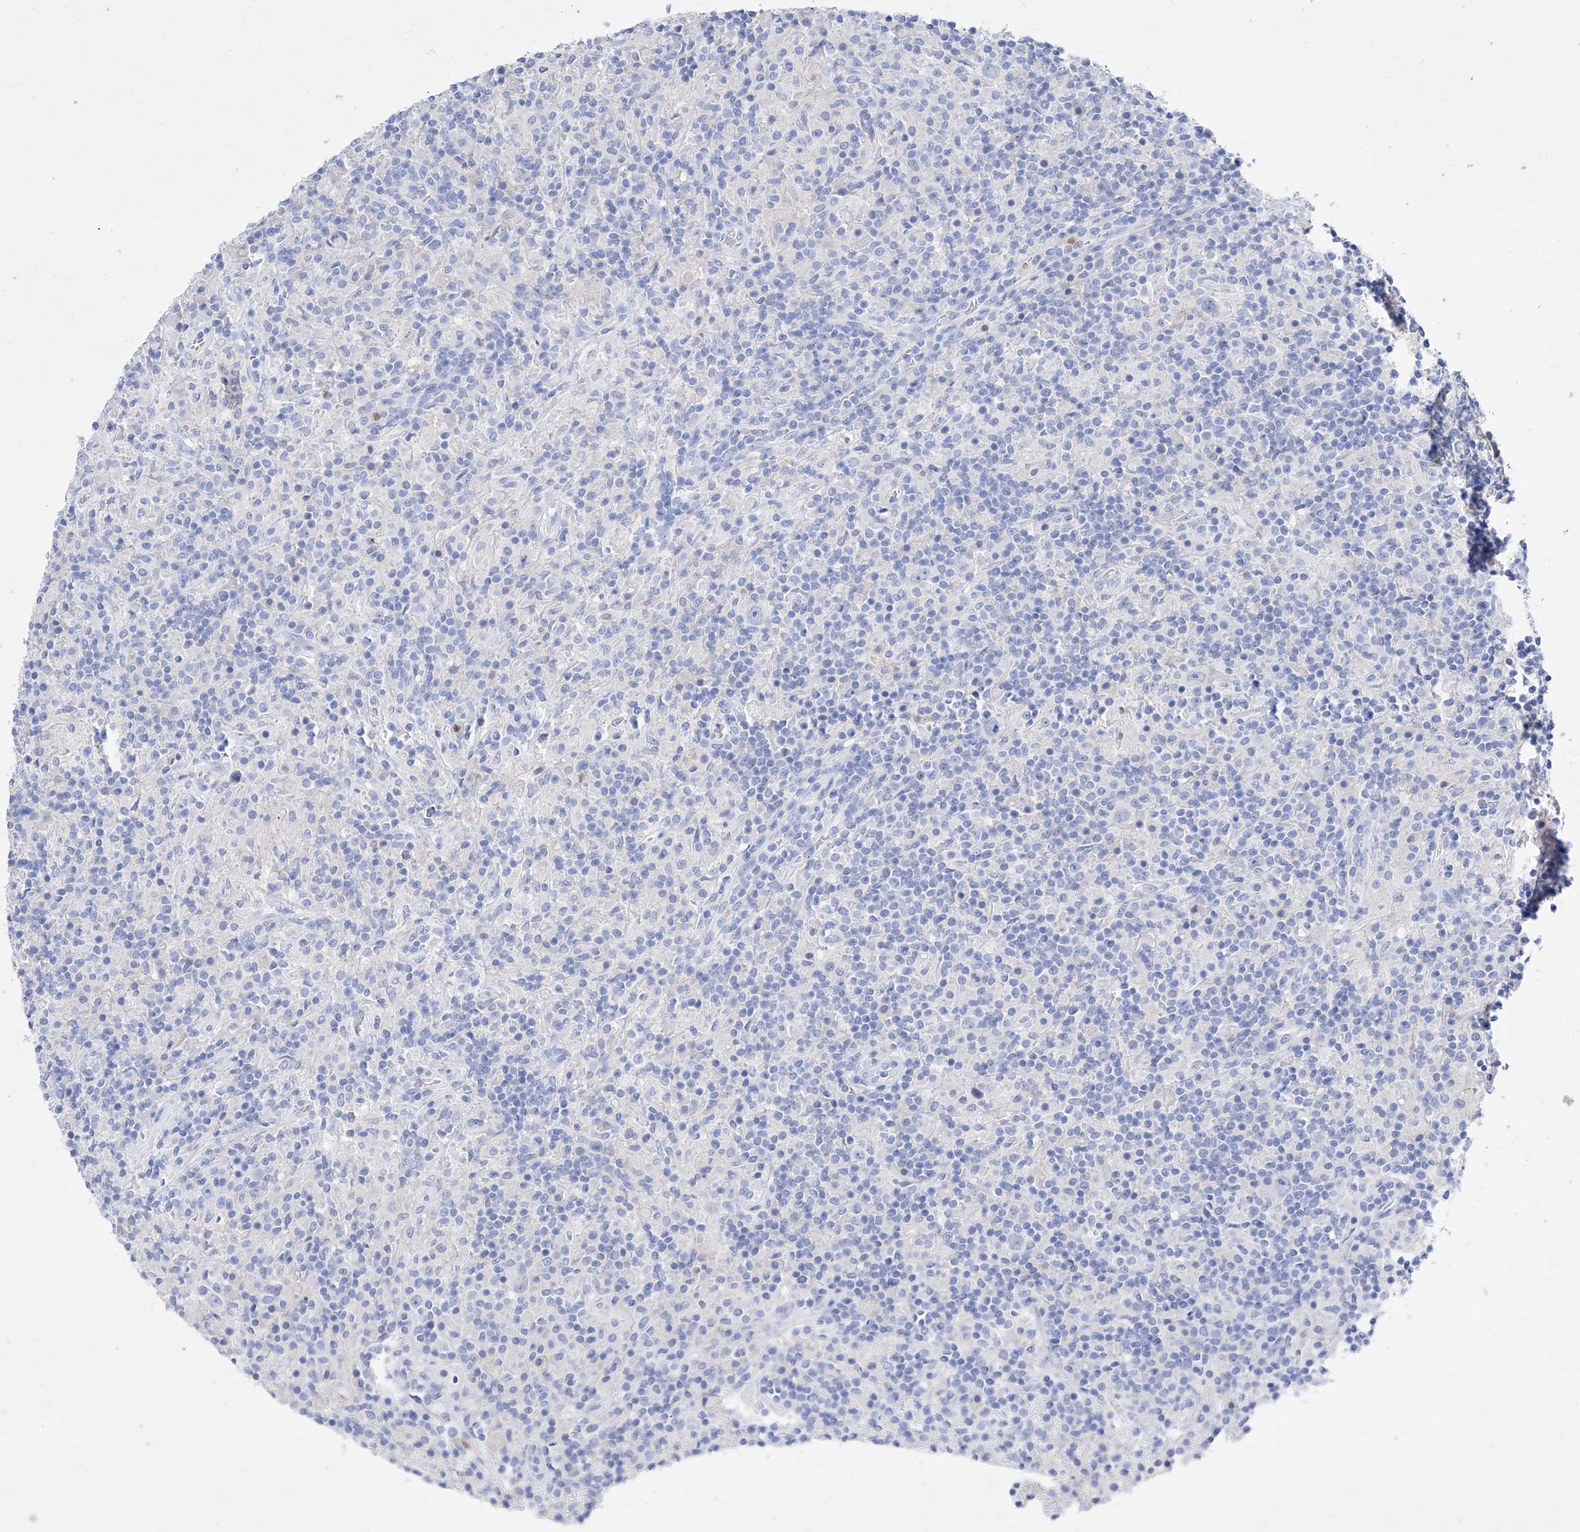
{"staining": {"intensity": "negative", "quantity": "none", "location": "none"}, "tissue": "lymphoma", "cell_type": "Tumor cells", "image_type": "cancer", "snomed": [{"axis": "morphology", "description": "Hodgkin's disease, NOS"}, {"axis": "topography", "description": "Lymph node"}], "caption": "The image demonstrates no significant staining in tumor cells of lymphoma.", "gene": "TM7SF2", "patient": {"sex": "male", "age": 70}}